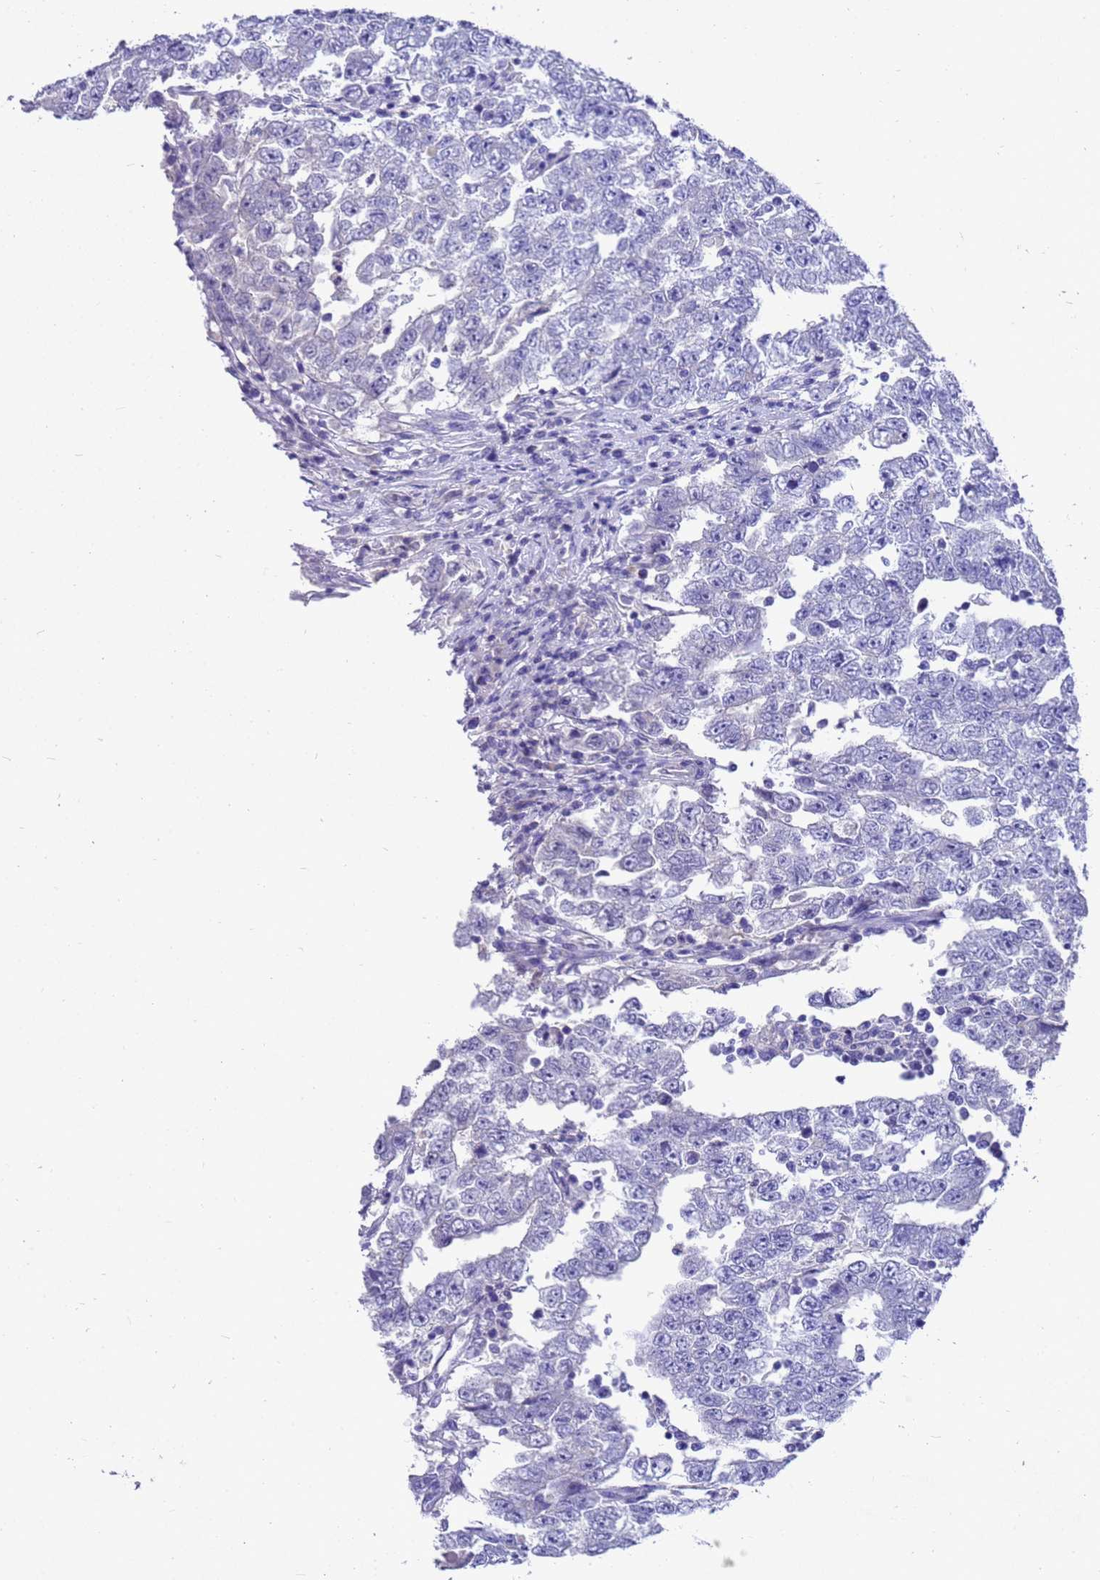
{"staining": {"intensity": "negative", "quantity": "none", "location": "none"}, "tissue": "testis cancer", "cell_type": "Tumor cells", "image_type": "cancer", "snomed": [{"axis": "morphology", "description": "Carcinoma, Embryonal, NOS"}, {"axis": "topography", "description": "Testis"}], "caption": "The IHC photomicrograph has no significant expression in tumor cells of testis cancer (embryonal carcinoma) tissue. (DAB IHC with hematoxylin counter stain).", "gene": "MS4A13", "patient": {"sex": "male", "age": 25}}